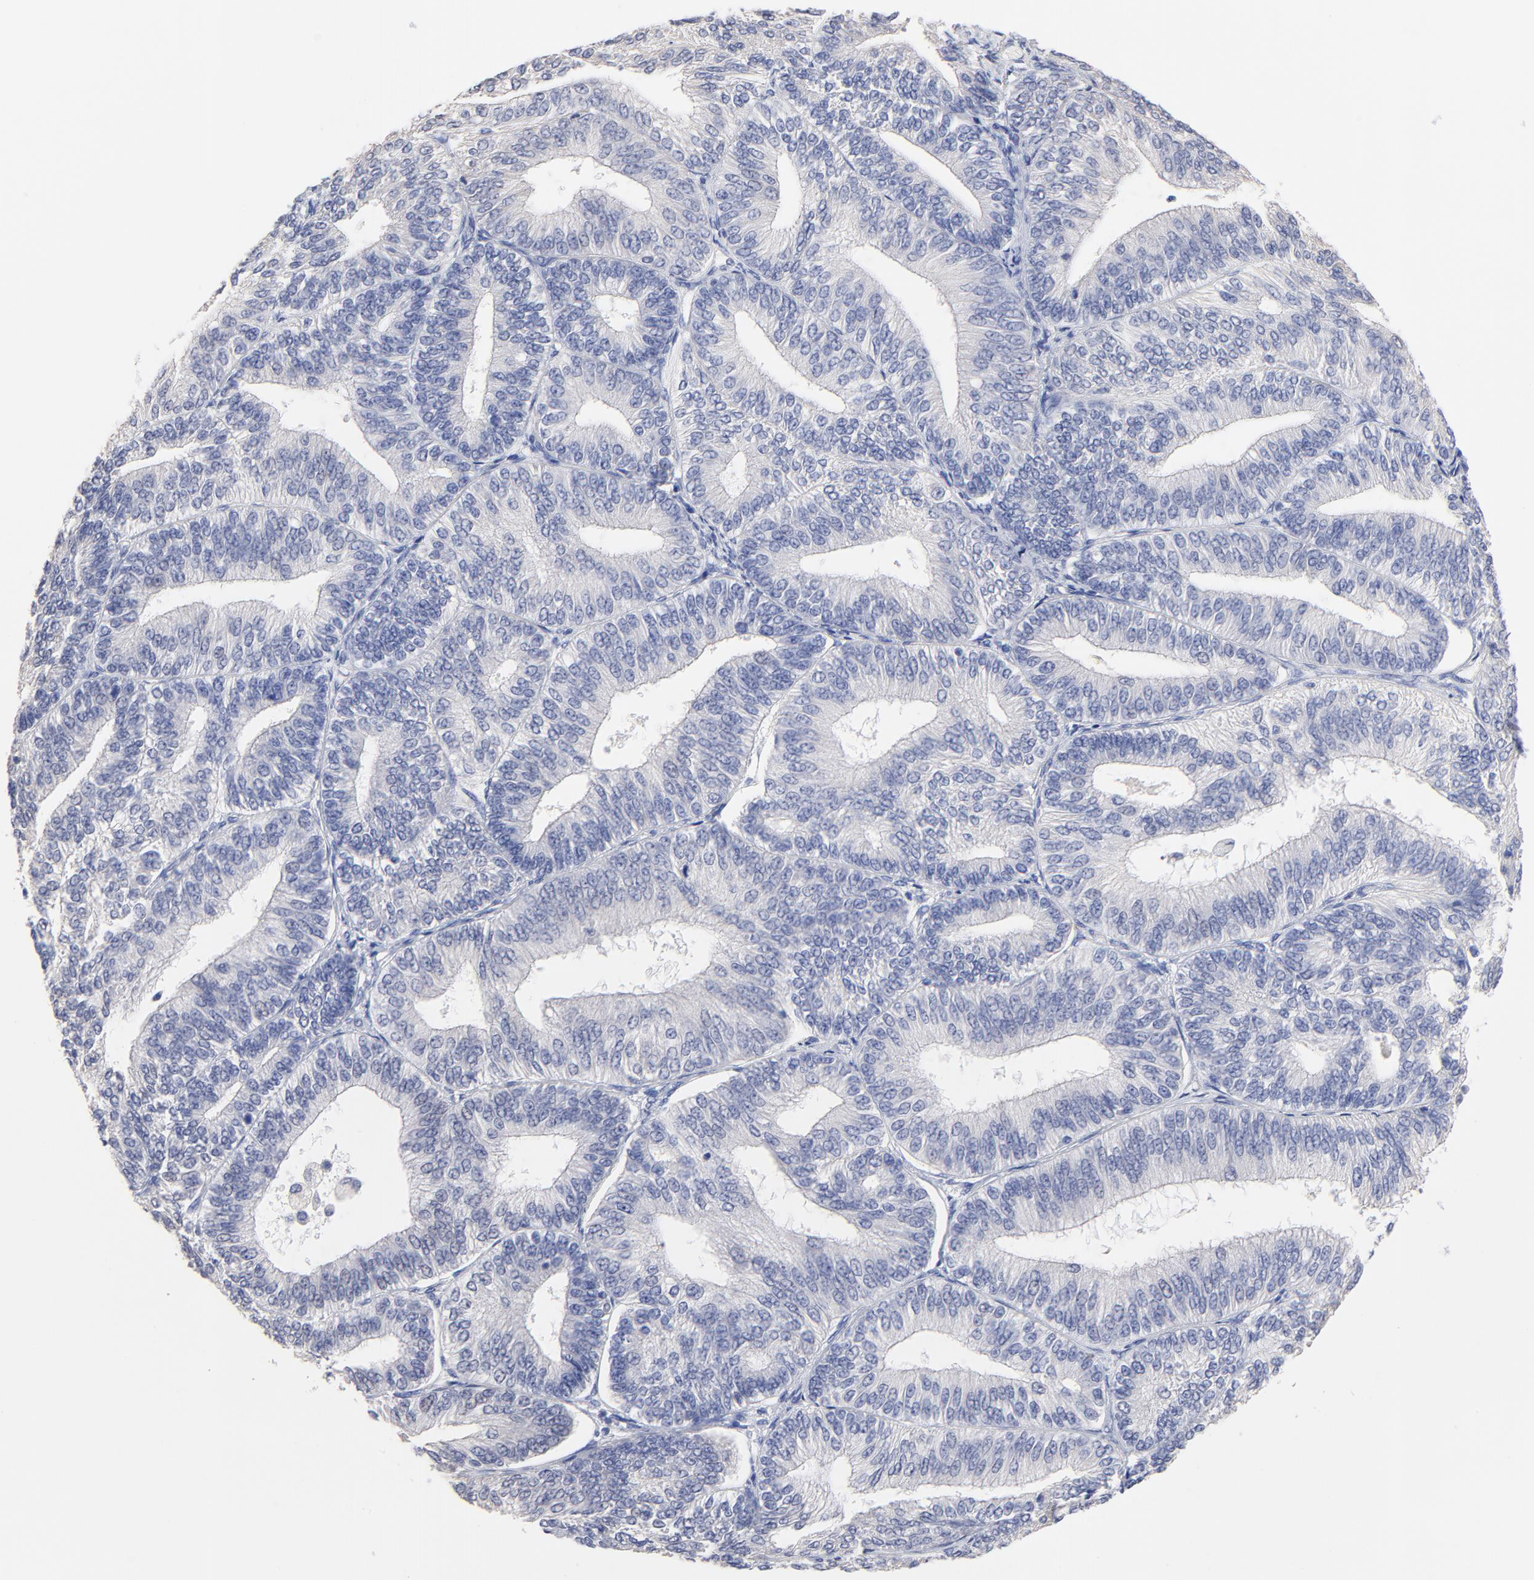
{"staining": {"intensity": "negative", "quantity": "none", "location": "none"}, "tissue": "endometrial cancer", "cell_type": "Tumor cells", "image_type": "cancer", "snomed": [{"axis": "morphology", "description": "Adenocarcinoma, NOS"}, {"axis": "topography", "description": "Endometrium"}], "caption": "Immunohistochemistry histopathology image of neoplastic tissue: adenocarcinoma (endometrial) stained with DAB (3,3'-diaminobenzidine) displays no significant protein expression in tumor cells.", "gene": "TWNK", "patient": {"sex": "female", "age": 55}}